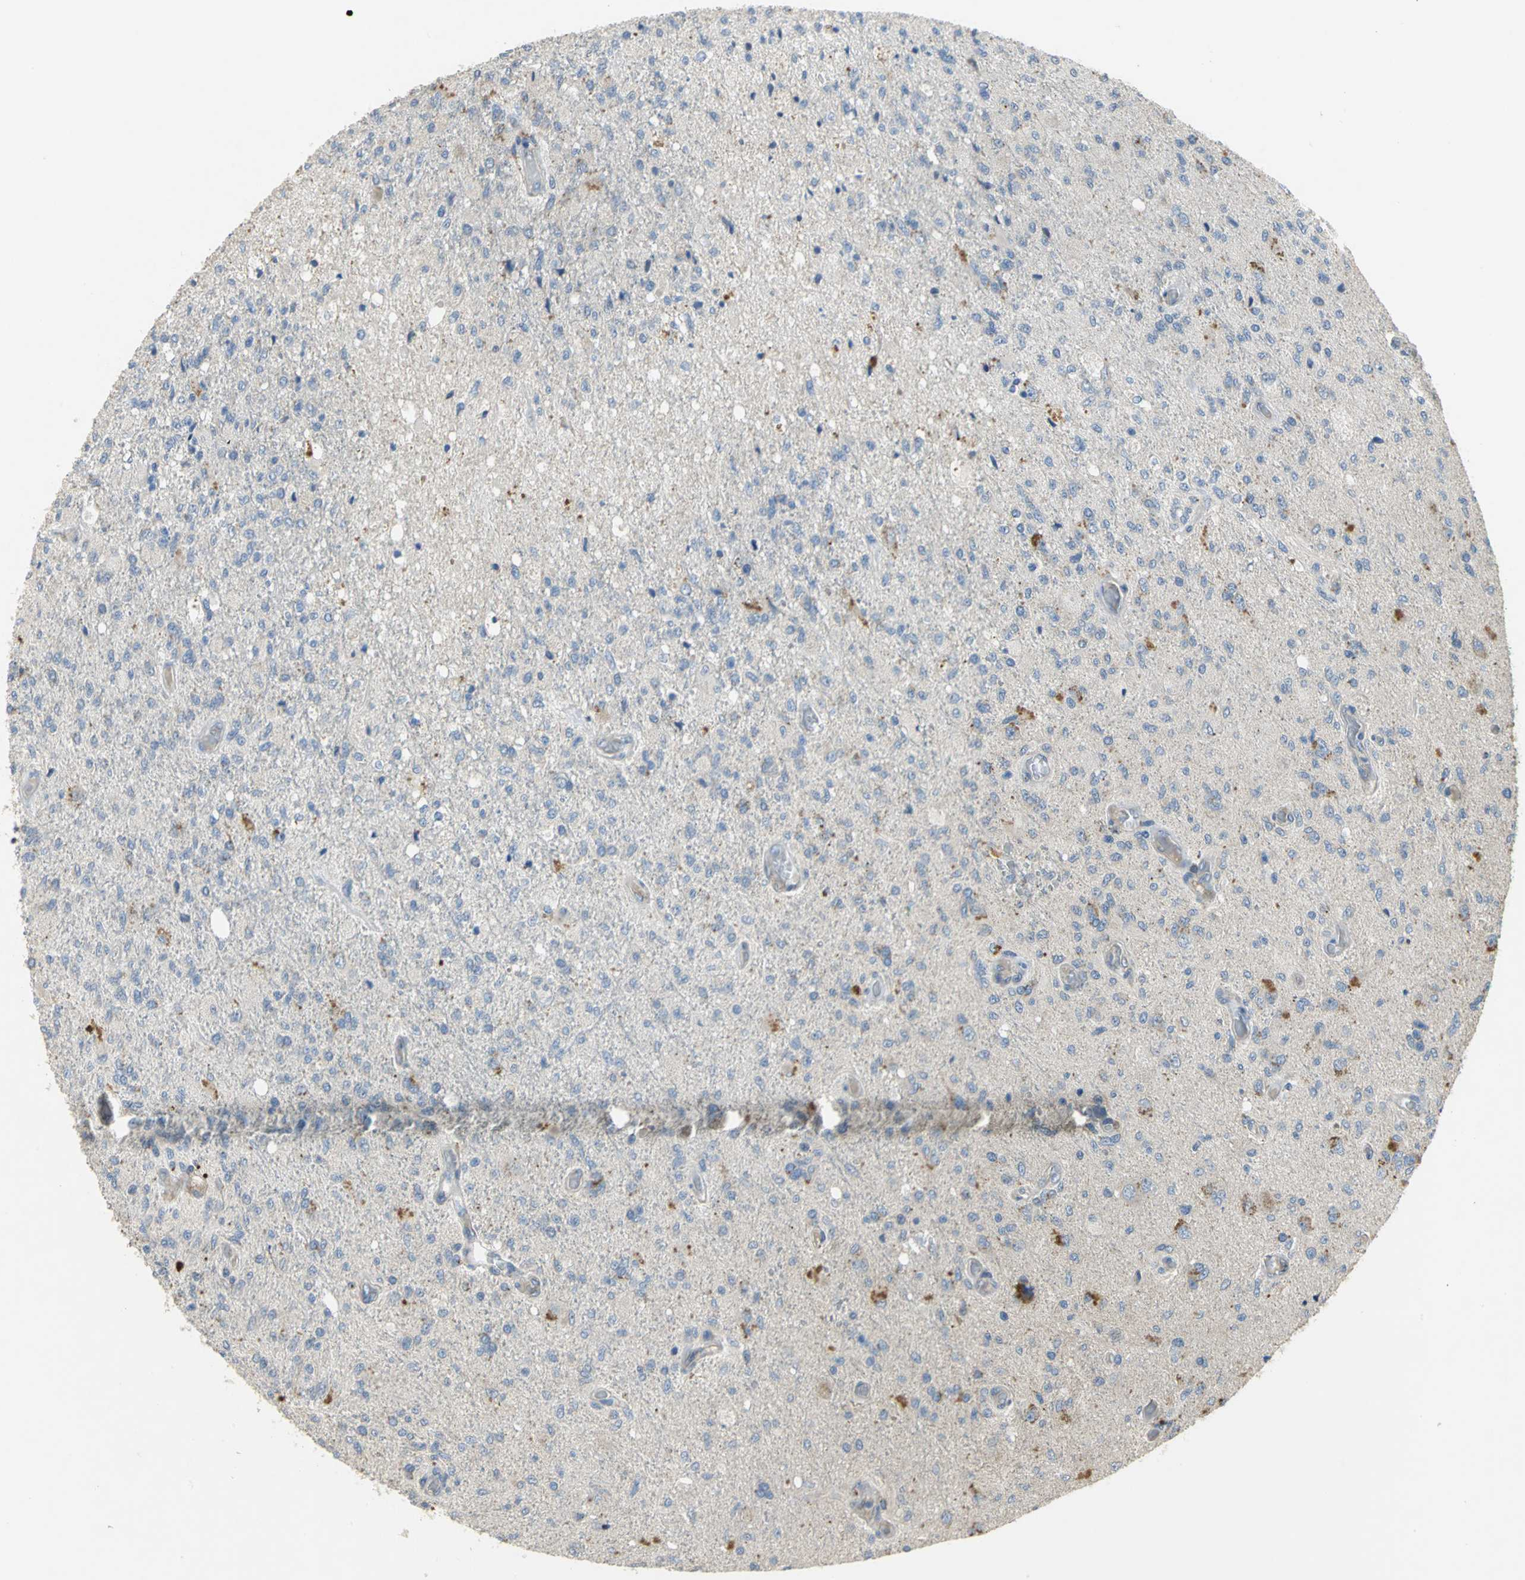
{"staining": {"intensity": "weak", "quantity": "<25%", "location": "cytoplasmic/membranous"}, "tissue": "glioma", "cell_type": "Tumor cells", "image_type": "cancer", "snomed": [{"axis": "morphology", "description": "Normal tissue, NOS"}, {"axis": "morphology", "description": "Glioma, malignant, High grade"}, {"axis": "topography", "description": "Cerebral cortex"}], "caption": "A micrograph of high-grade glioma (malignant) stained for a protein exhibits no brown staining in tumor cells.", "gene": "IL17RB", "patient": {"sex": "male", "age": 77}}